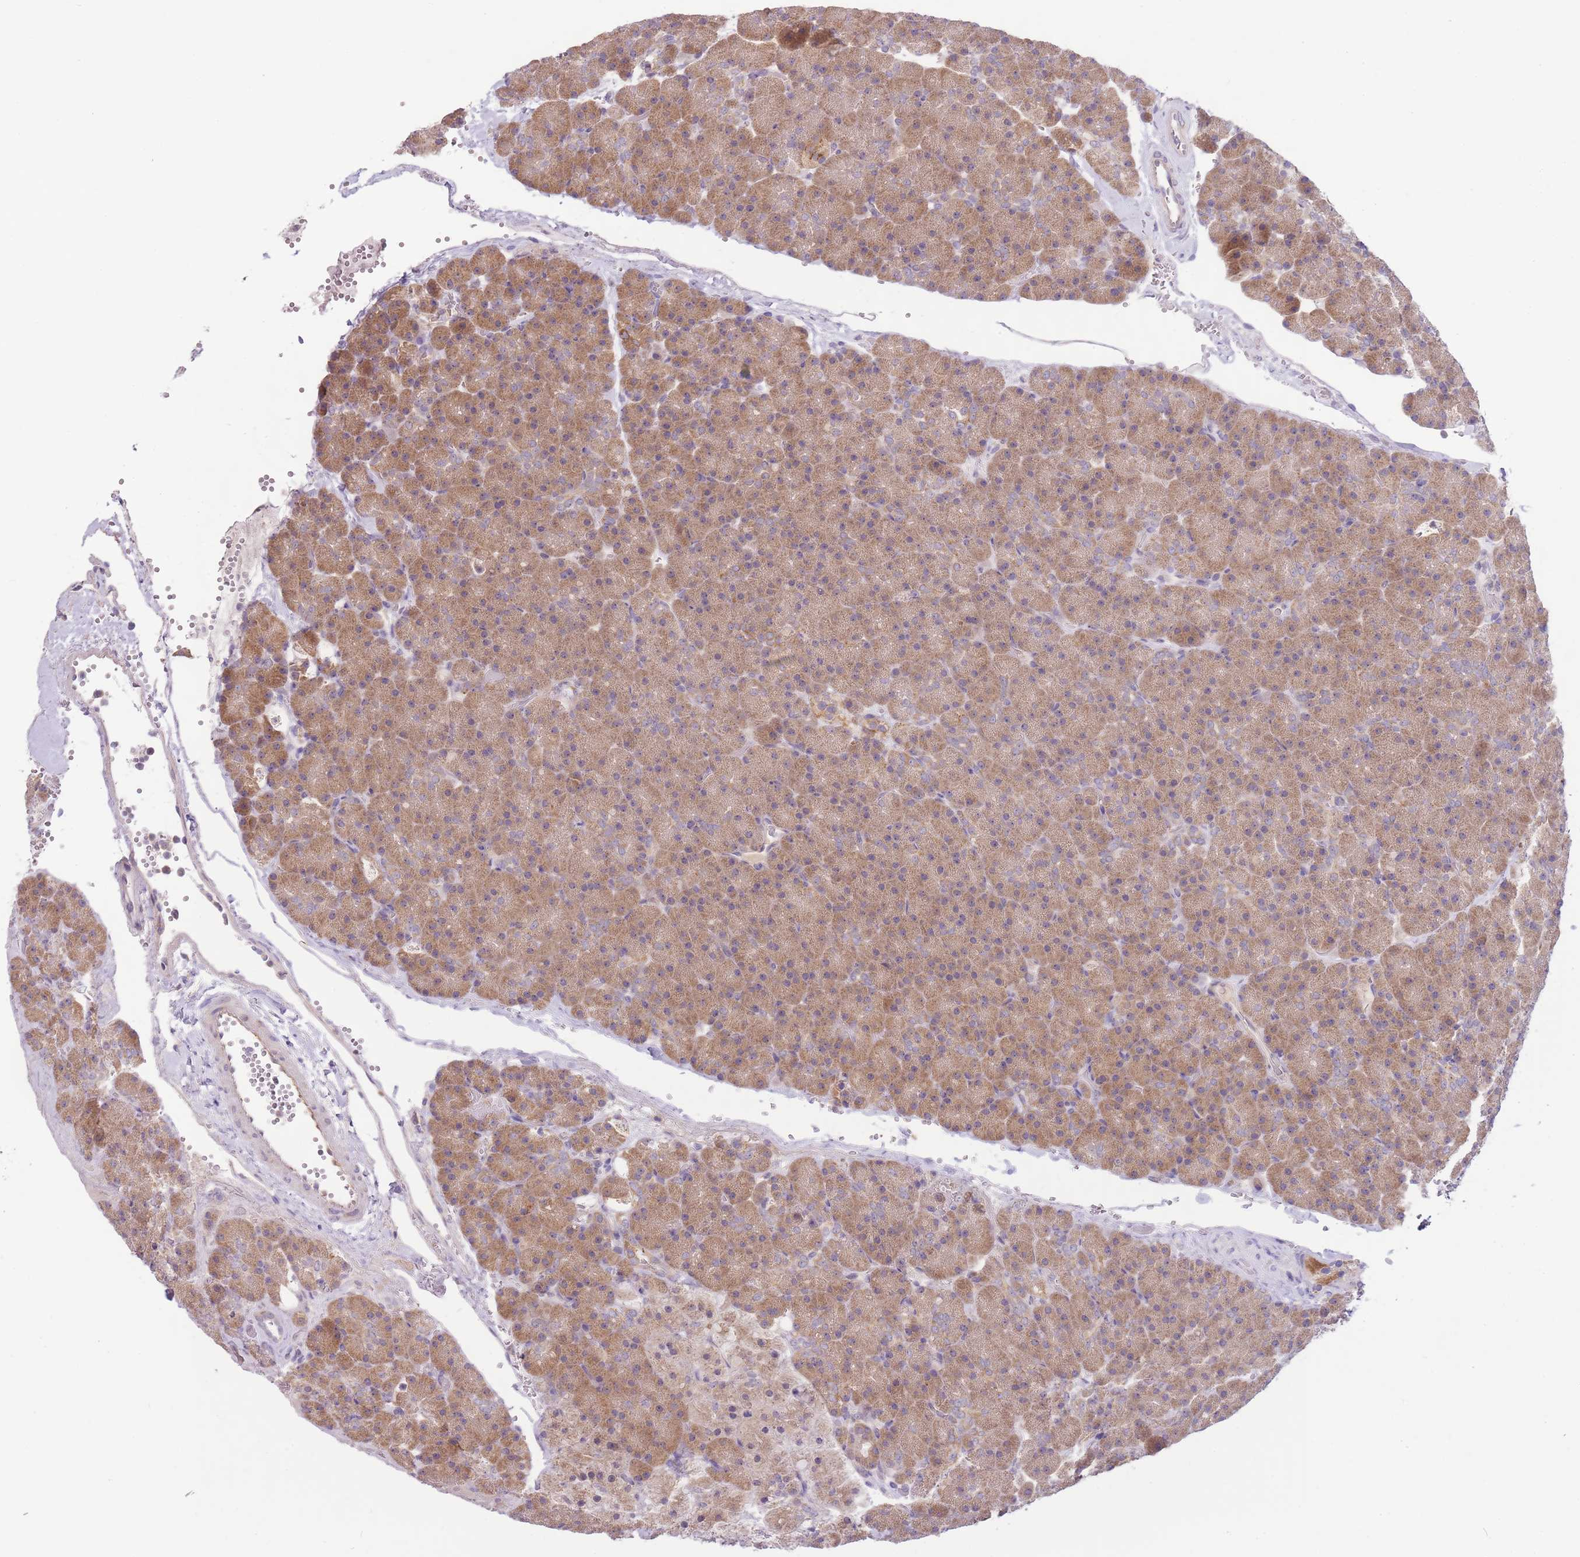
{"staining": {"intensity": "moderate", "quantity": ">75%", "location": "cytoplasmic/membranous"}, "tissue": "pancreas", "cell_type": "Exocrine glandular cells", "image_type": "normal", "snomed": [{"axis": "morphology", "description": "Normal tissue, NOS"}, {"axis": "topography", "description": "Pancreas"}], "caption": "Normal pancreas shows moderate cytoplasmic/membranous staining in about >75% of exocrine glandular cells, visualized by immunohistochemistry.", "gene": "SKOR2", "patient": {"sex": "male", "age": 36}}